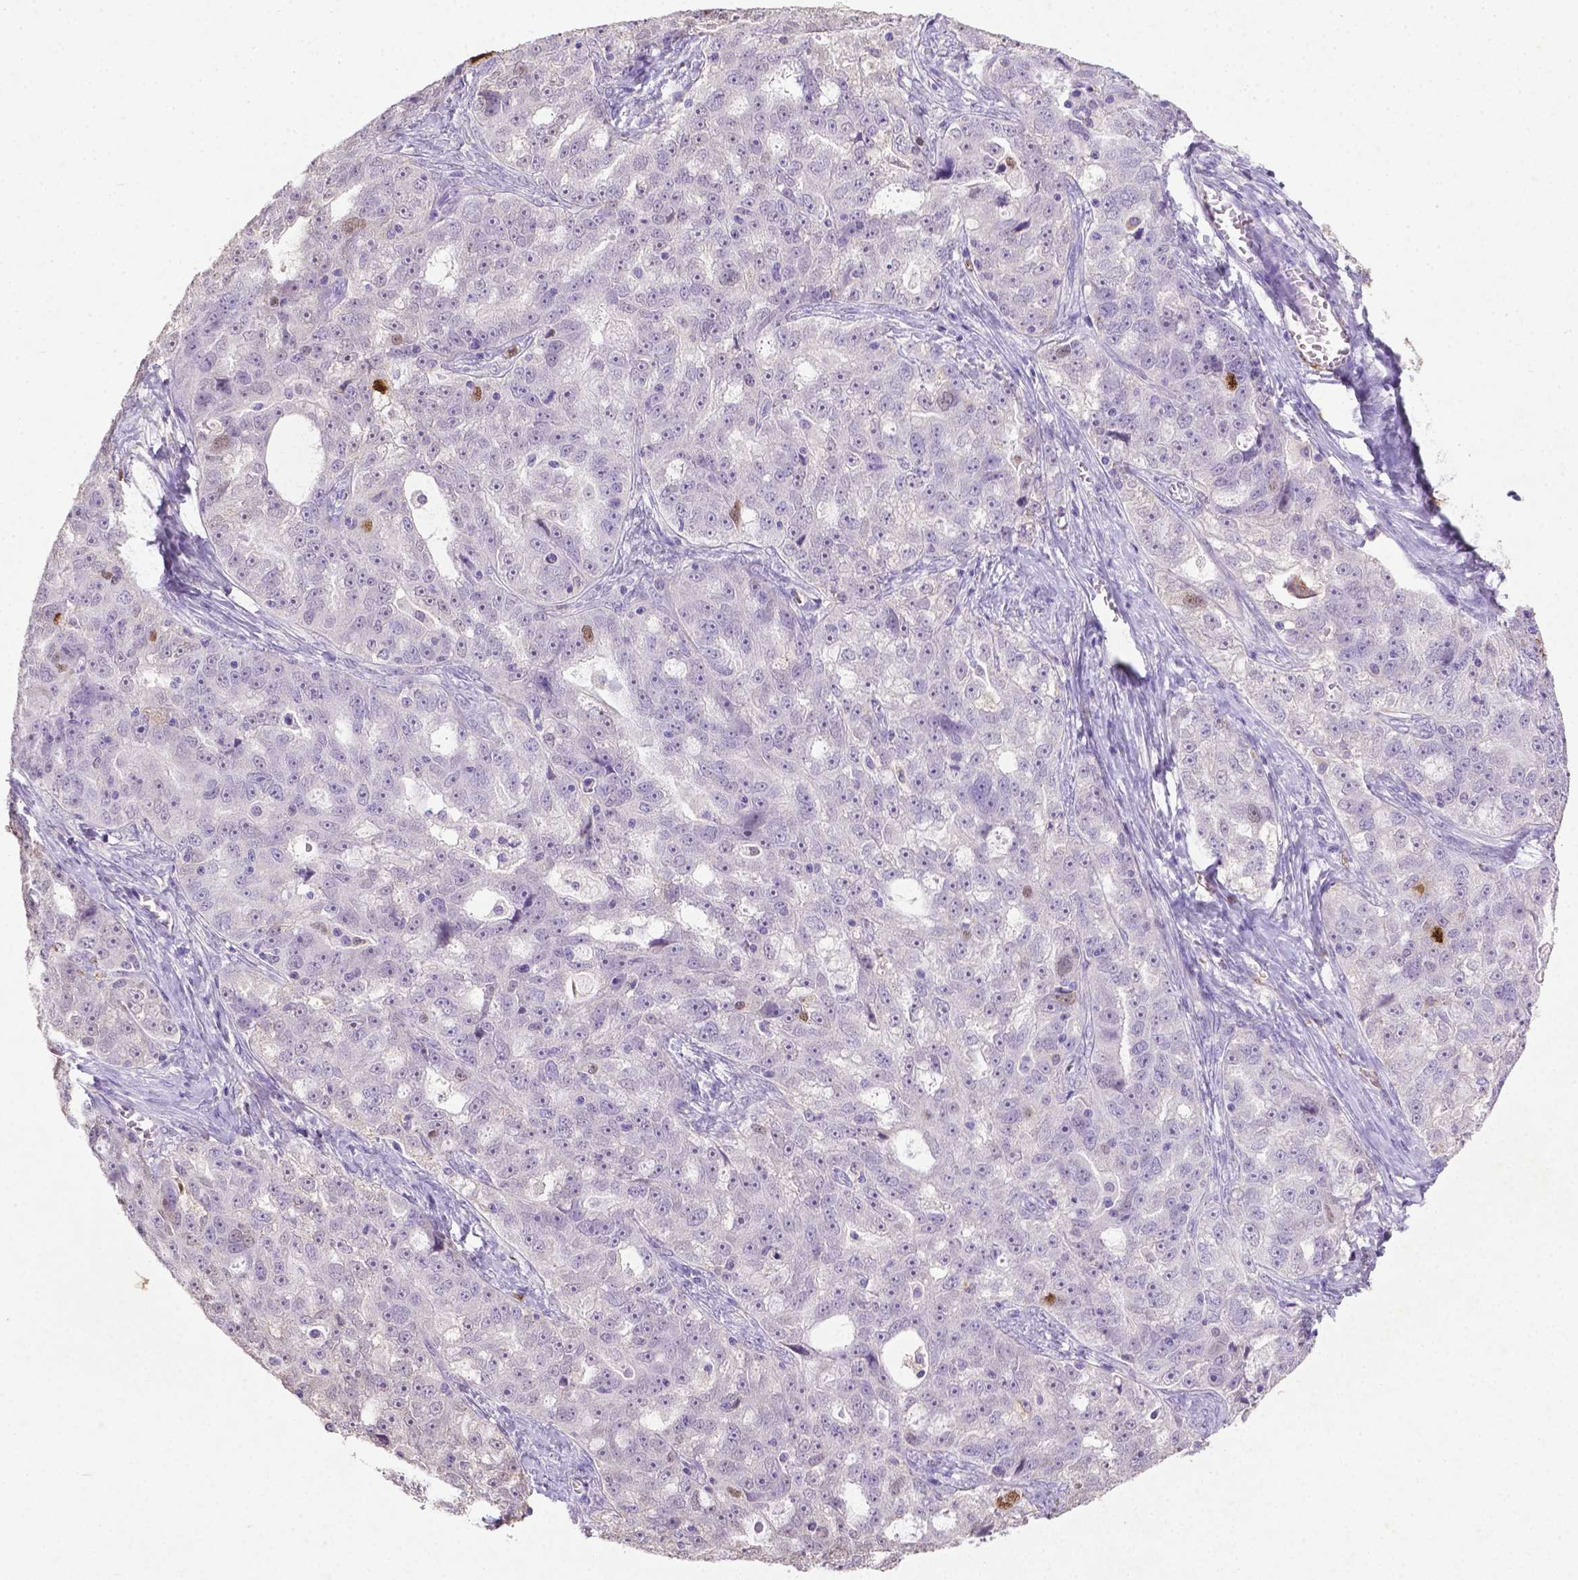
{"staining": {"intensity": "negative", "quantity": "none", "location": "none"}, "tissue": "ovarian cancer", "cell_type": "Tumor cells", "image_type": "cancer", "snomed": [{"axis": "morphology", "description": "Cystadenocarcinoma, serous, NOS"}, {"axis": "topography", "description": "Ovary"}], "caption": "Image shows no significant protein positivity in tumor cells of serous cystadenocarcinoma (ovarian).", "gene": "CDKN1A", "patient": {"sex": "female", "age": 51}}